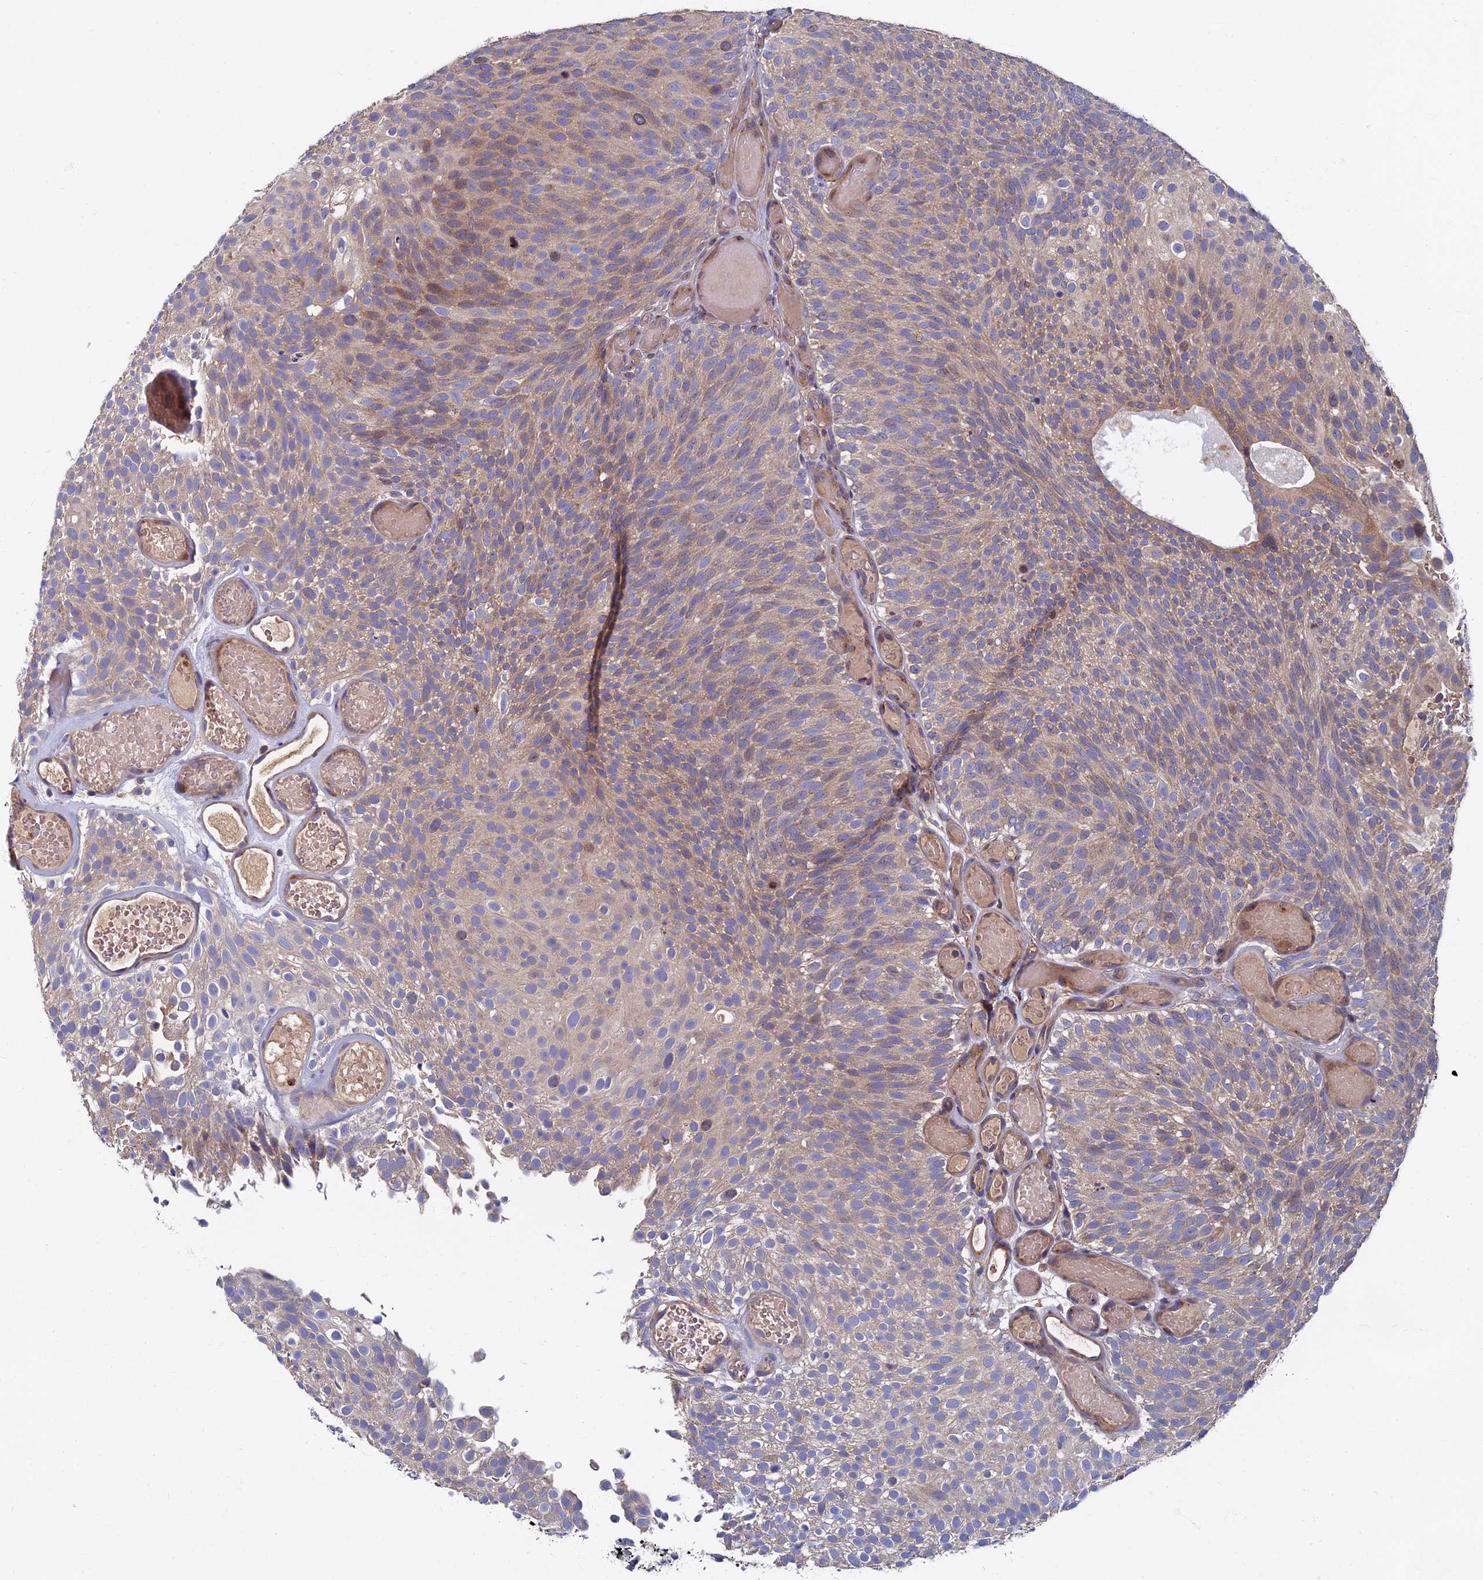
{"staining": {"intensity": "moderate", "quantity": "25%-75%", "location": "cytoplasmic/membranous"}, "tissue": "urothelial cancer", "cell_type": "Tumor cells", "image_type": "cancer", "snomed": [{"axis": "morphology", "description": "Urothelial carcinoma, Low grade"}, {"axis": "topography", "description": "Urinary bladder"}], "caption": "Urothelial cancer tissue demonstrates moderate cytoplasmic/membranous staining in about 25%-75% of tumor cells", "gene": "TNK2", "patient": {"sex": "male", "age": 78}}